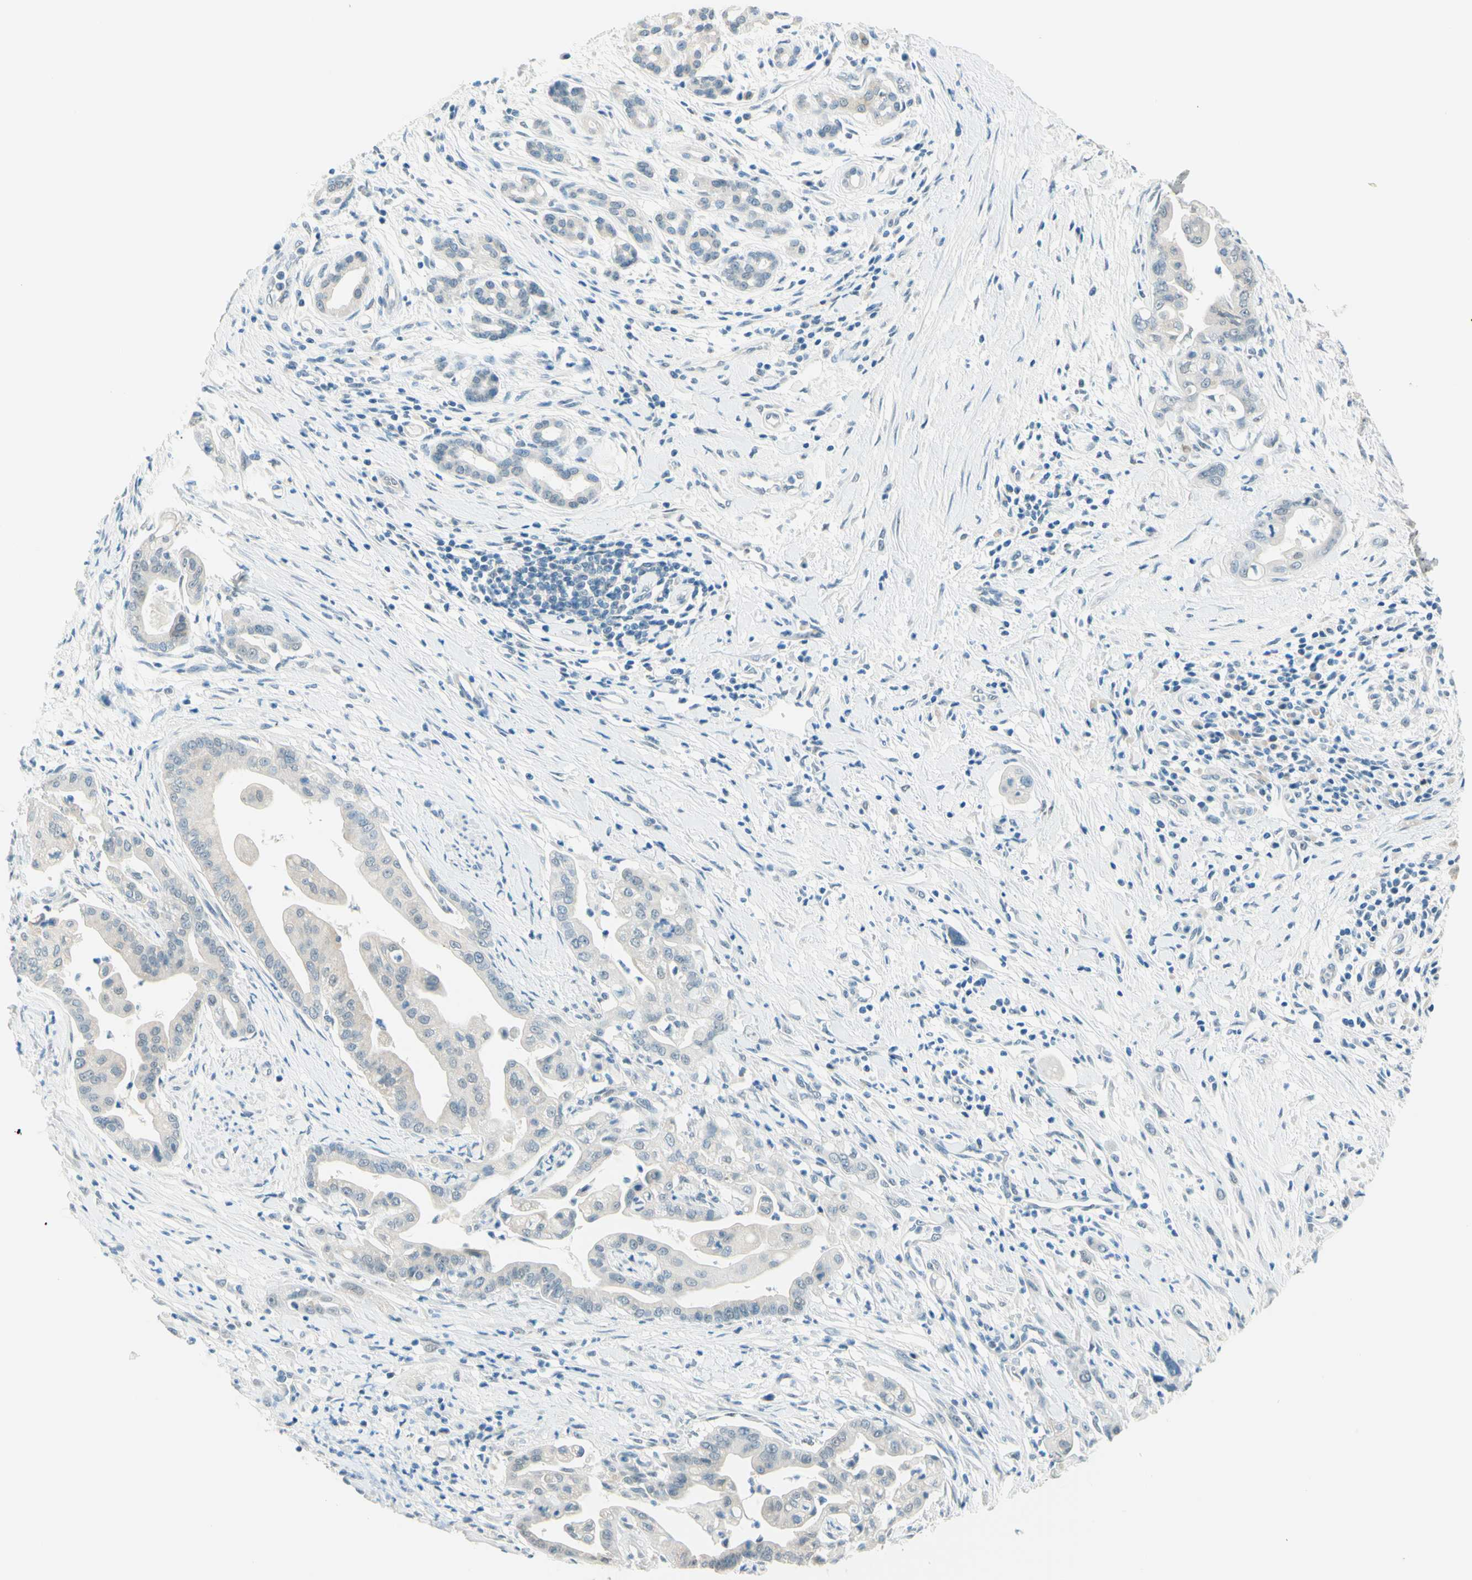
{"staining": {"intensity": "negative", "quantity": "none", "location": "none"}, "tissue": "pancreatic cancer", "cell_type": "Tumor cells", "image_type": "cancer", "snomed": [{"axis": "morphology", "description": "Adenocarcinoma, NOS"}, {"axis": "topography", "description": "Pancreas"}], "caption": "Protein analysis of pancreatic cancer demonstrates no significant expression in tumor cells.", "gene": "JPH1", "patient": {"sex": "female", "age": 75}}